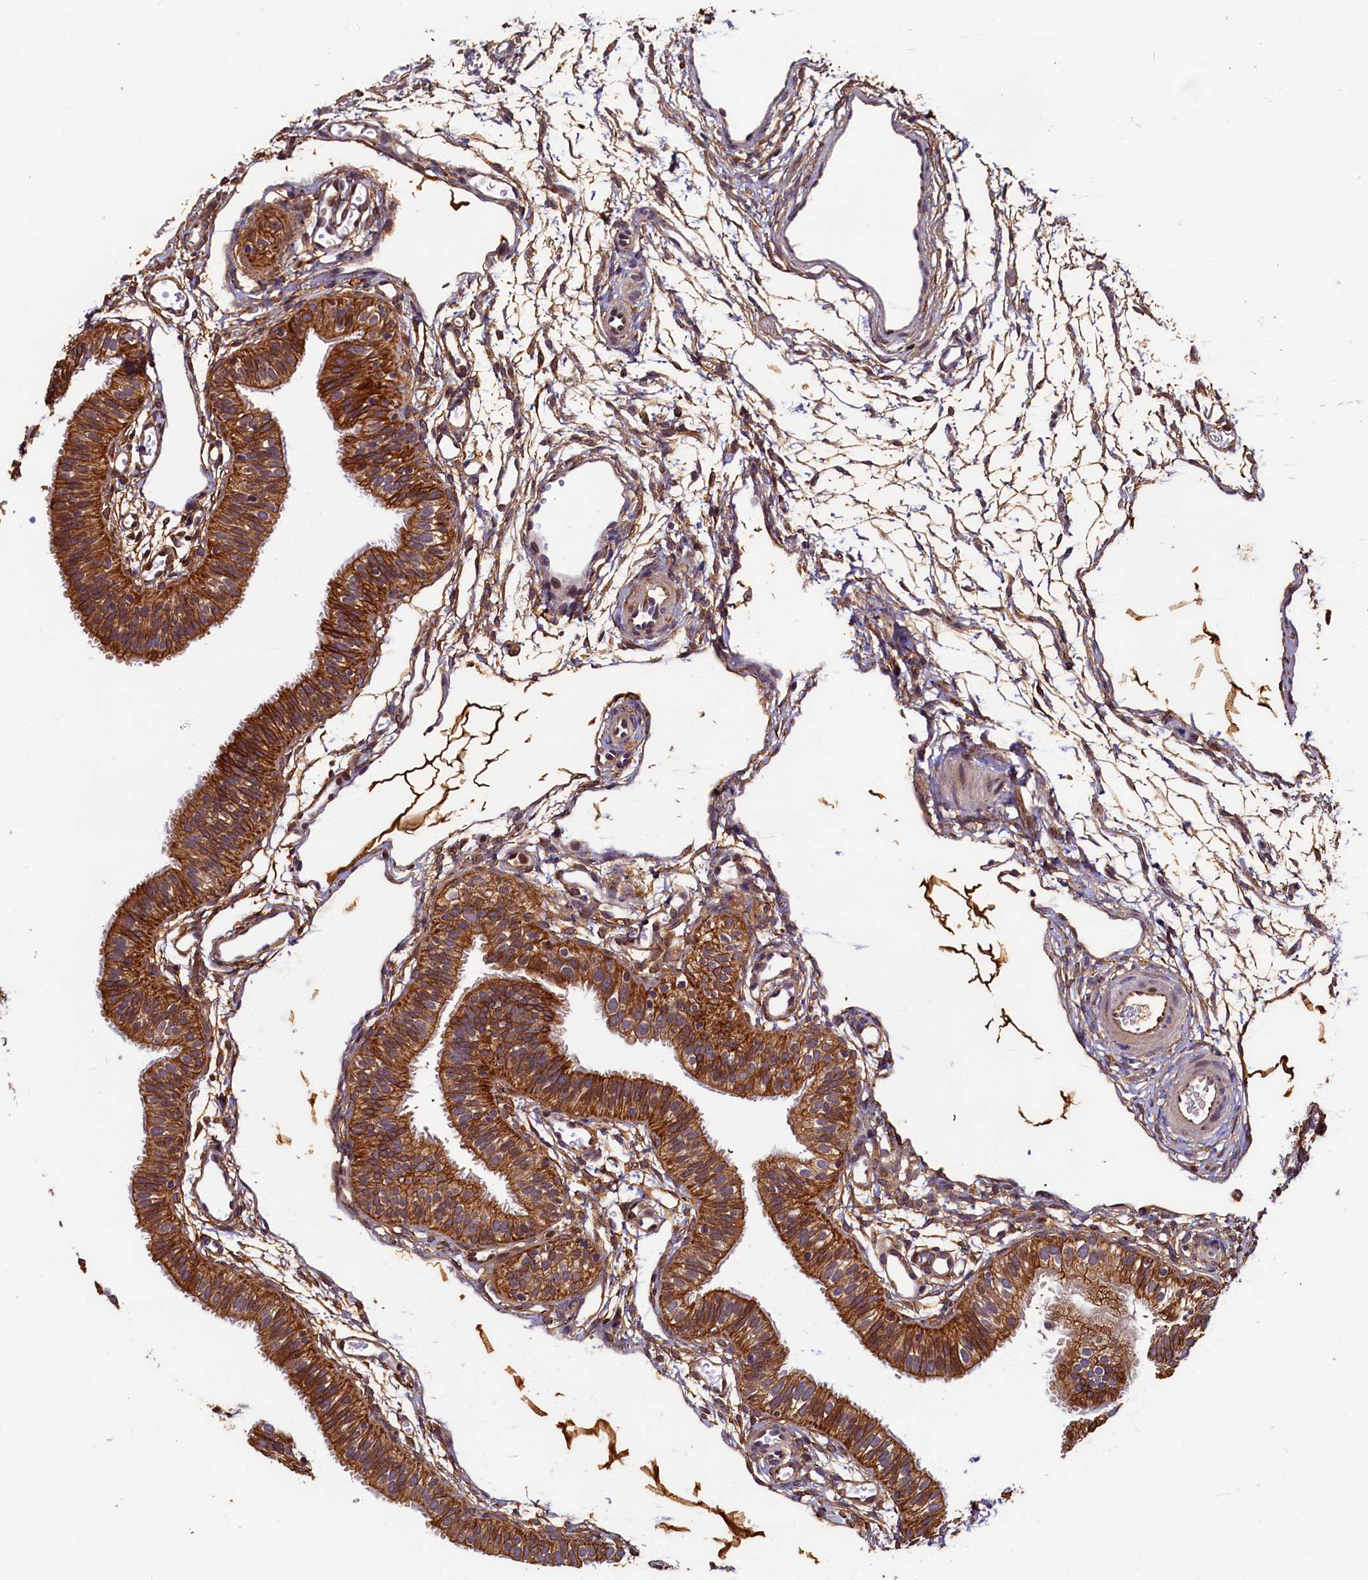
{"staining": {"intensity": "strong", "quantity": ">75%", "location": "cytoplasmic/membranous"}, "tissue": "fallopian tube", "cell_type": "Glandular cells", "image_type": "normal", "snomed": [{"axis": "morphology", "description": "Normal tissue, NOS"}, {"axis": "topography", "description": "Fallopian tube"}], "caption": "The photomicrograph reveals a brown stain indicating the presence of a protein in the cytoplasmic/membranous of glandular cells in fallopian tube.", "gene": "NCKAP5L", "patient": {"sex": "female", "age": 35}}